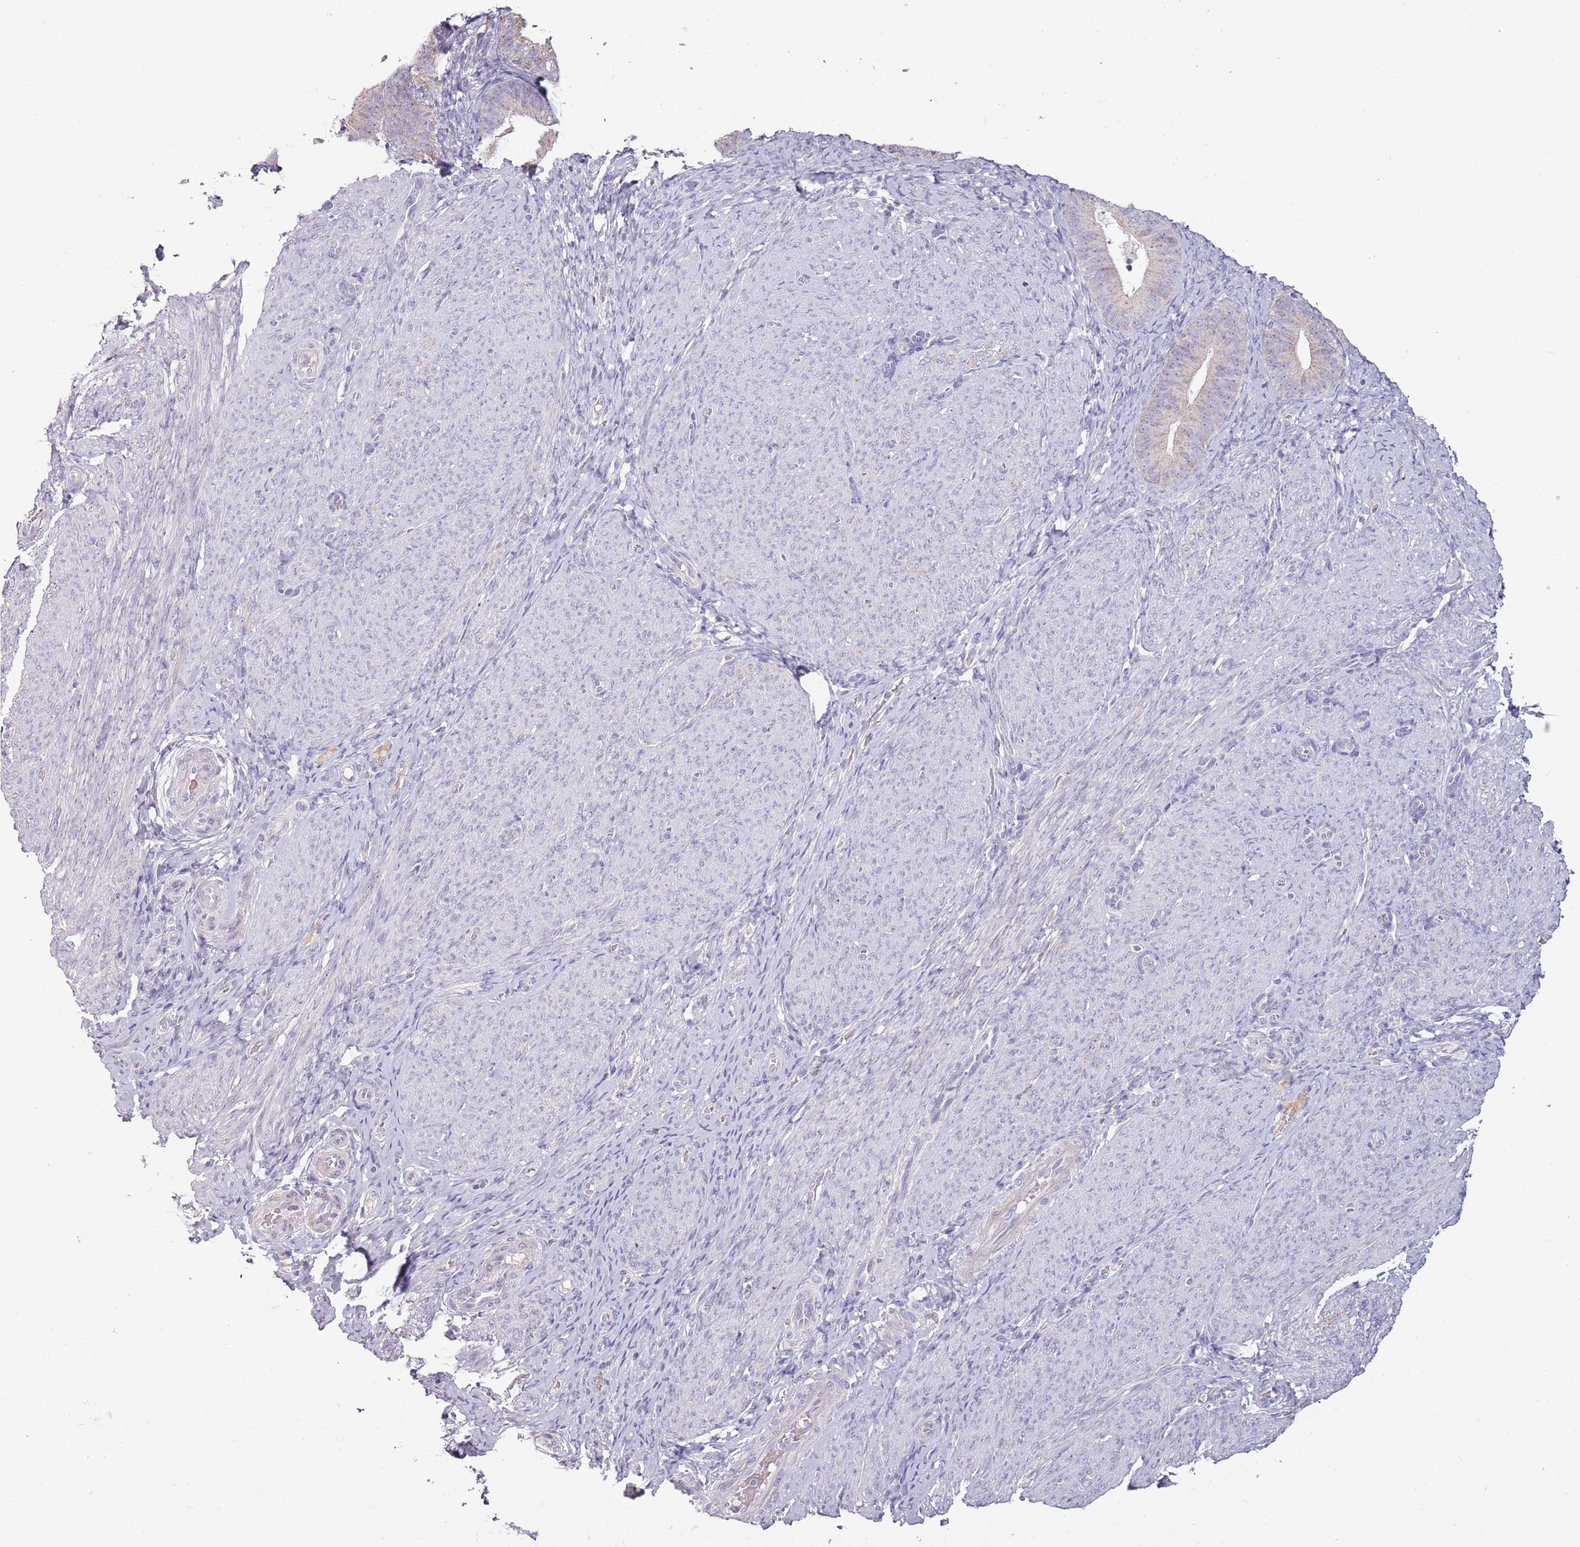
{"staining": {"intensity": "negative", "quantity": "none", "location": "none"}, "tissue": "endometrium", "cell_type": "Cells in endometrial stroma", "image_type": "normal", "snomed": [{"axis": "morphology", "description": "Normal tissue, NOS"}, {"axis": "topography", "description": "Endometrium"}], "caption": "Unremarkable endometrium was stained to show a protein in brown. There is no significant staining in cells in endometrial stroma.", "gene": "SYS1", "patient": {"sex": "female", "age": 65}}